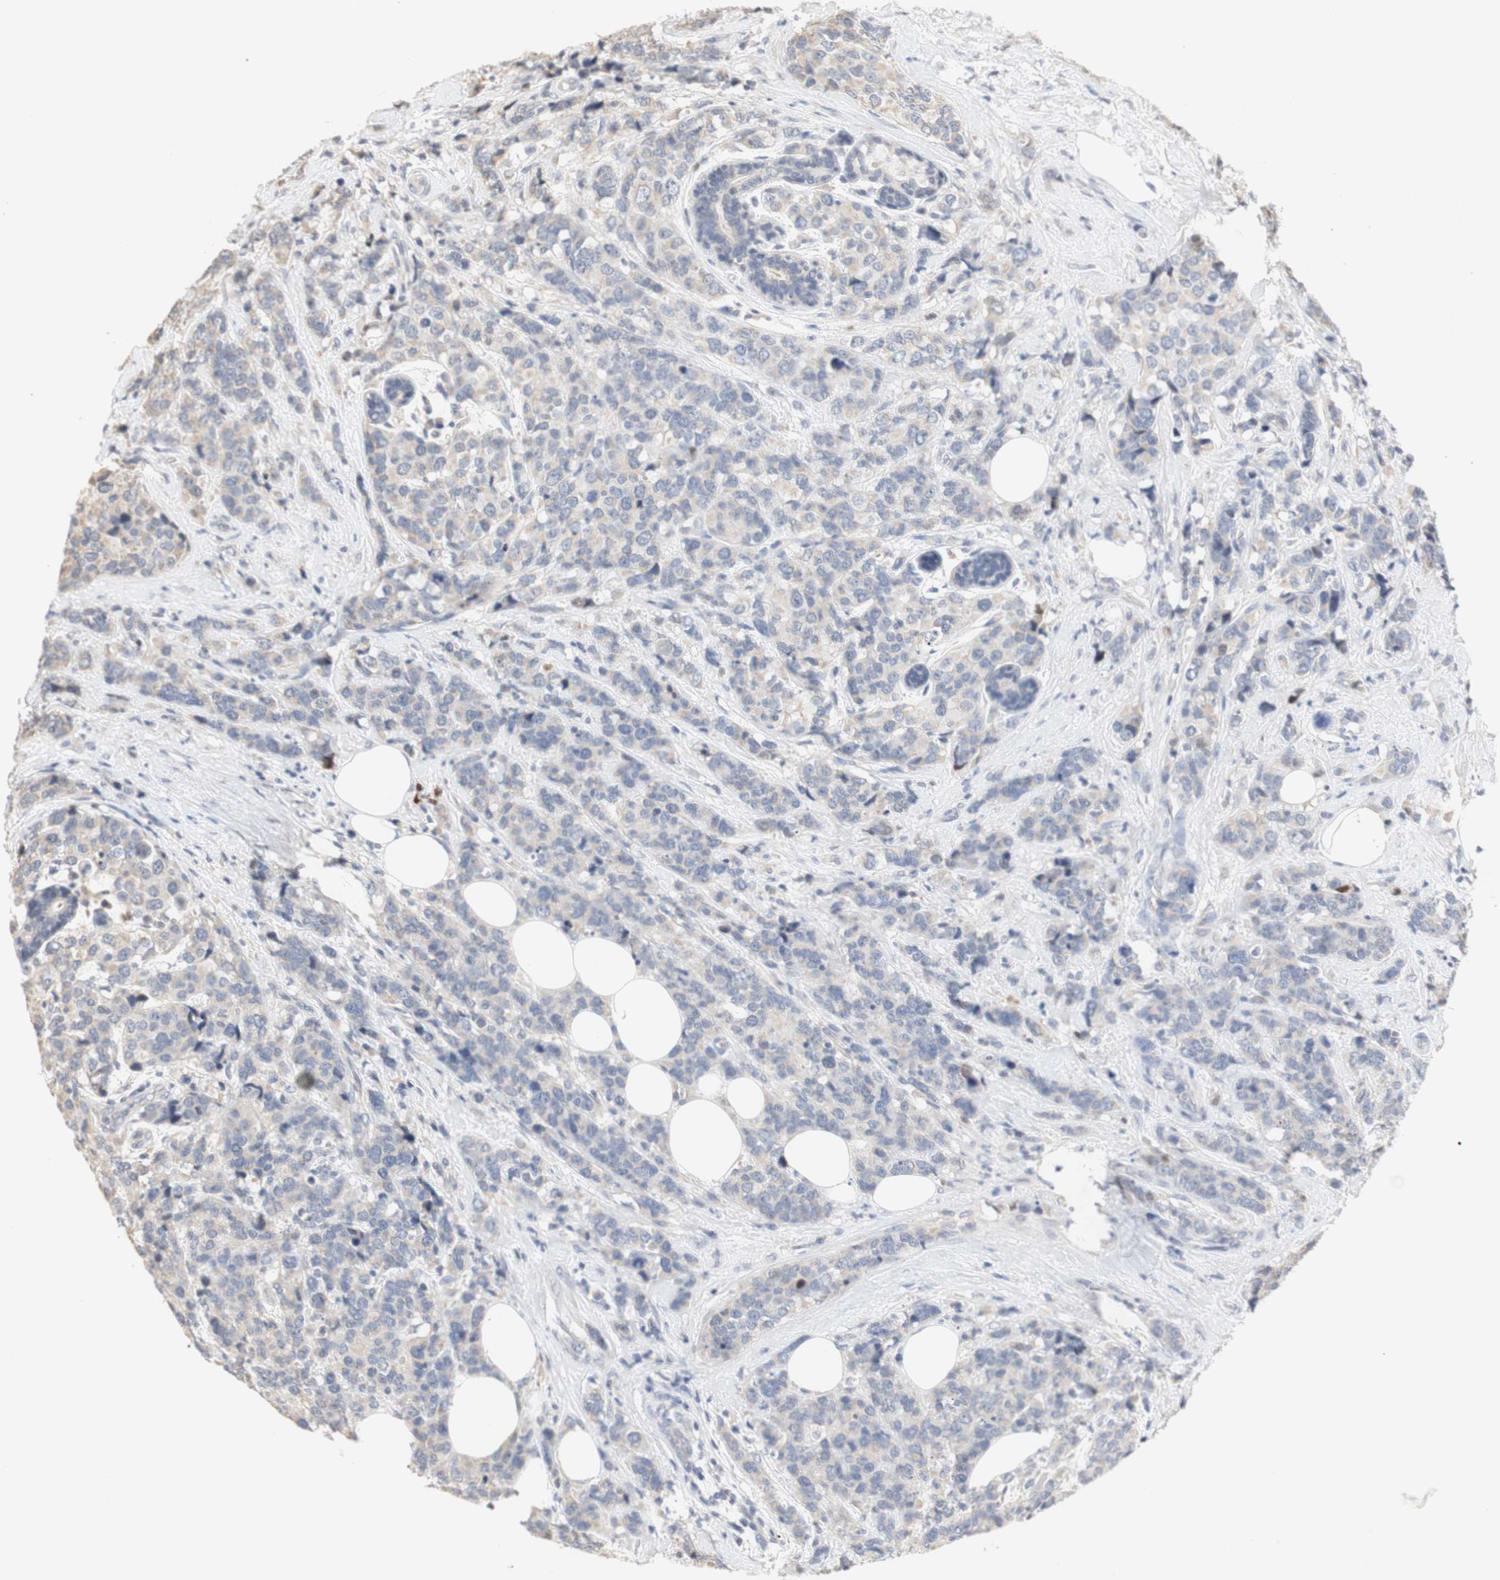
{"staining": {"intensity": "negative", "quantity": "none", "location": "none"}, "tissue": "breast cancer", "cell_type": "Tumor cells", "image_type": "cancer", "snomed": [{"axis": "morphology", "description": "Lobular carcinoma"}, {"axis": "topography", "description": "Breast"}], "caption": "Immunohistochemistry histopathology image of neoplastic tissue: human breast lobular carcinoma stained with DAB (3,3'-diaminobenzidine) demonstrates no significant protein expression in tumor cells. (Stains: DAB IHC with hematoxylin counter stain, Microscopy: brightfield microscopy at high magnification).", "gene": "FOSB", "patient": {"sex": "female", "age": 59}}